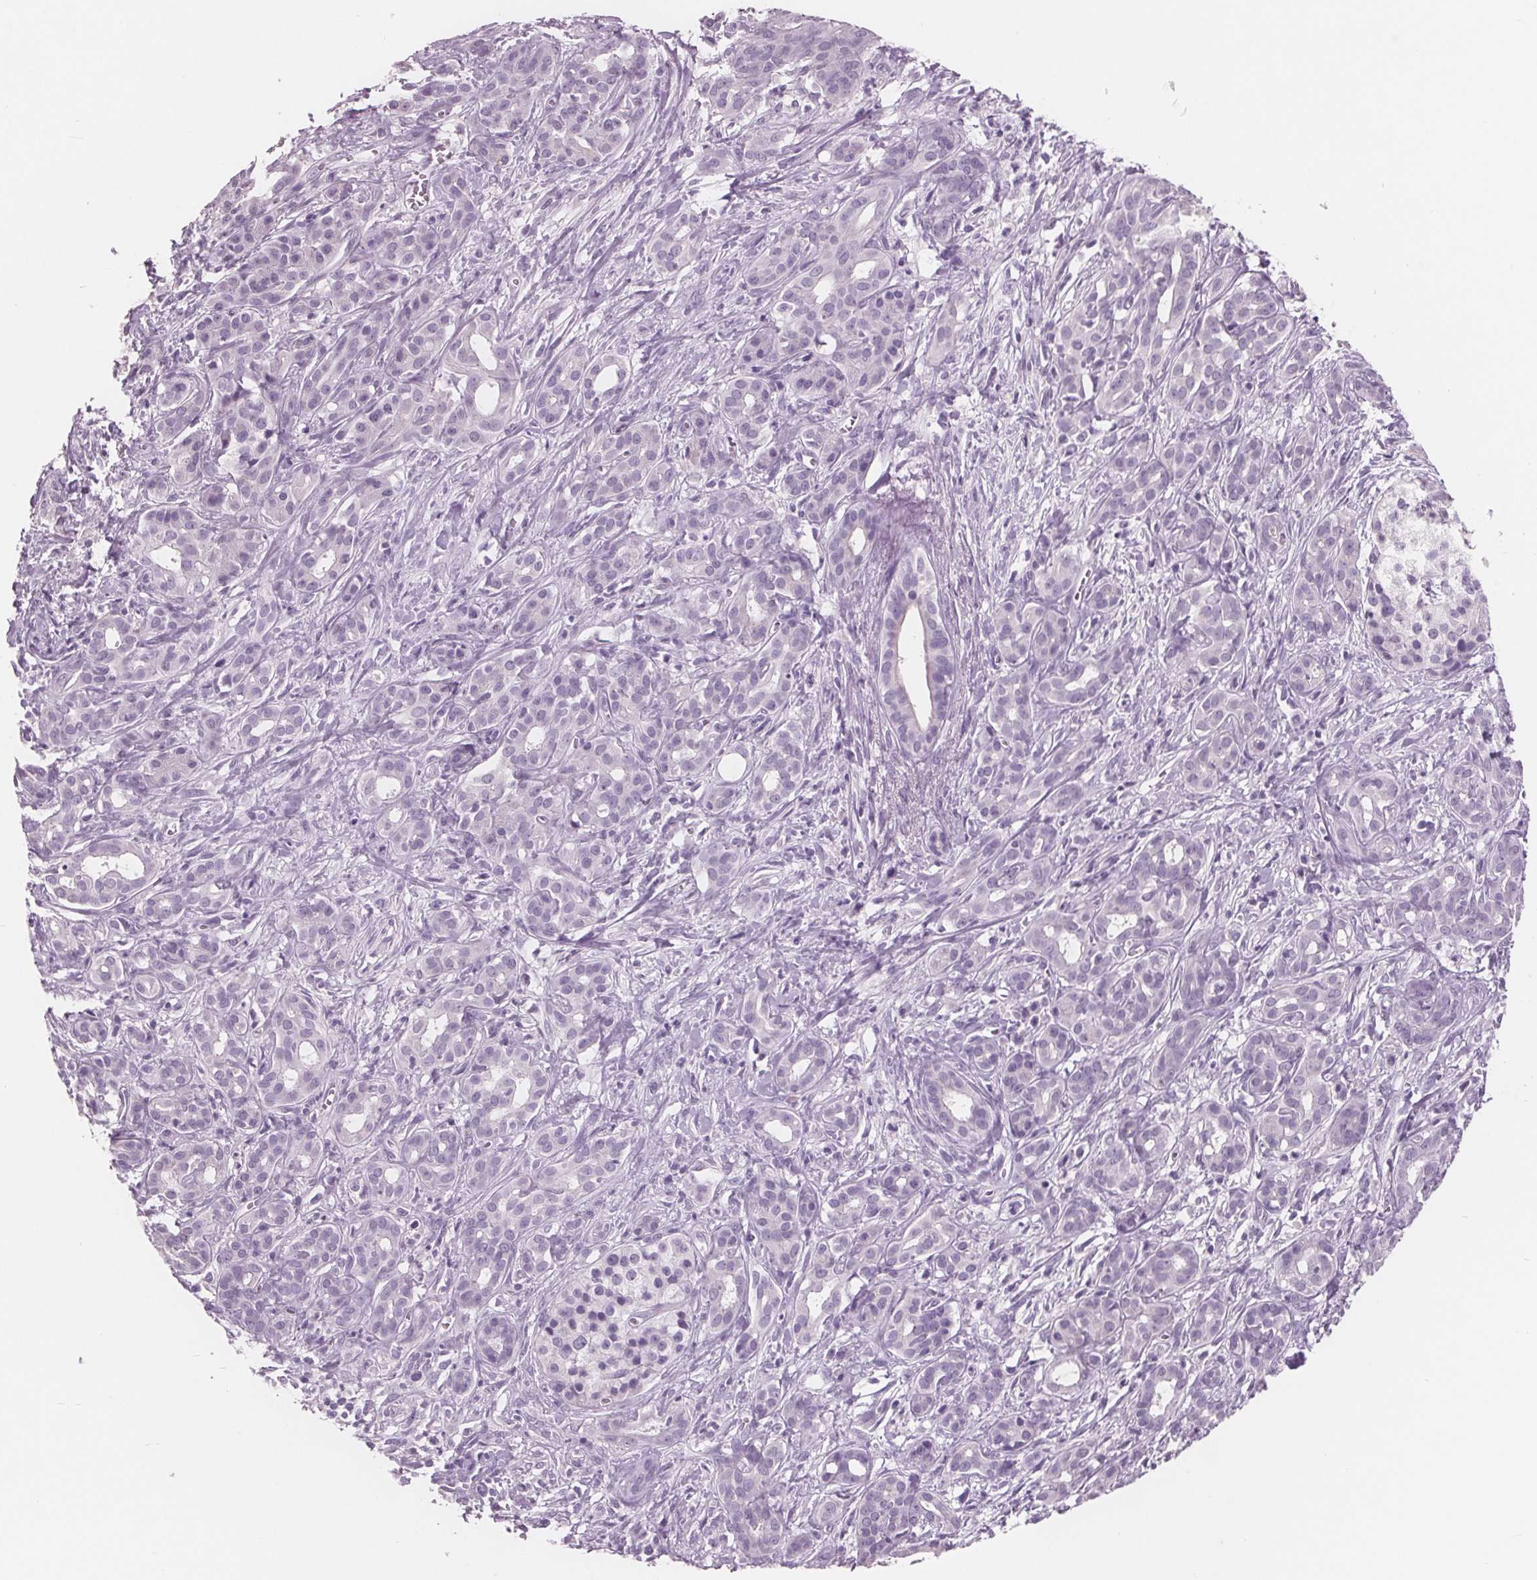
{"staining": {"intensity": "negative", "quantity": "none", "location": "none"}, "tissue": "pancreatic cancer", "cell_type": "Tumor cells", "image_type": "cancer", "snomed": [{"axis": "morphology", "description": "Adenocarcinoma, NOS"}, {"axis": "topography", "description": "Pancreas"}], "caption": "Pancreatic cancer stained for a protein using immunohistochemistry shows no positivity tumor cells.", "gene": "AMBP", "patient": {"sex": "male", "age": 61}}